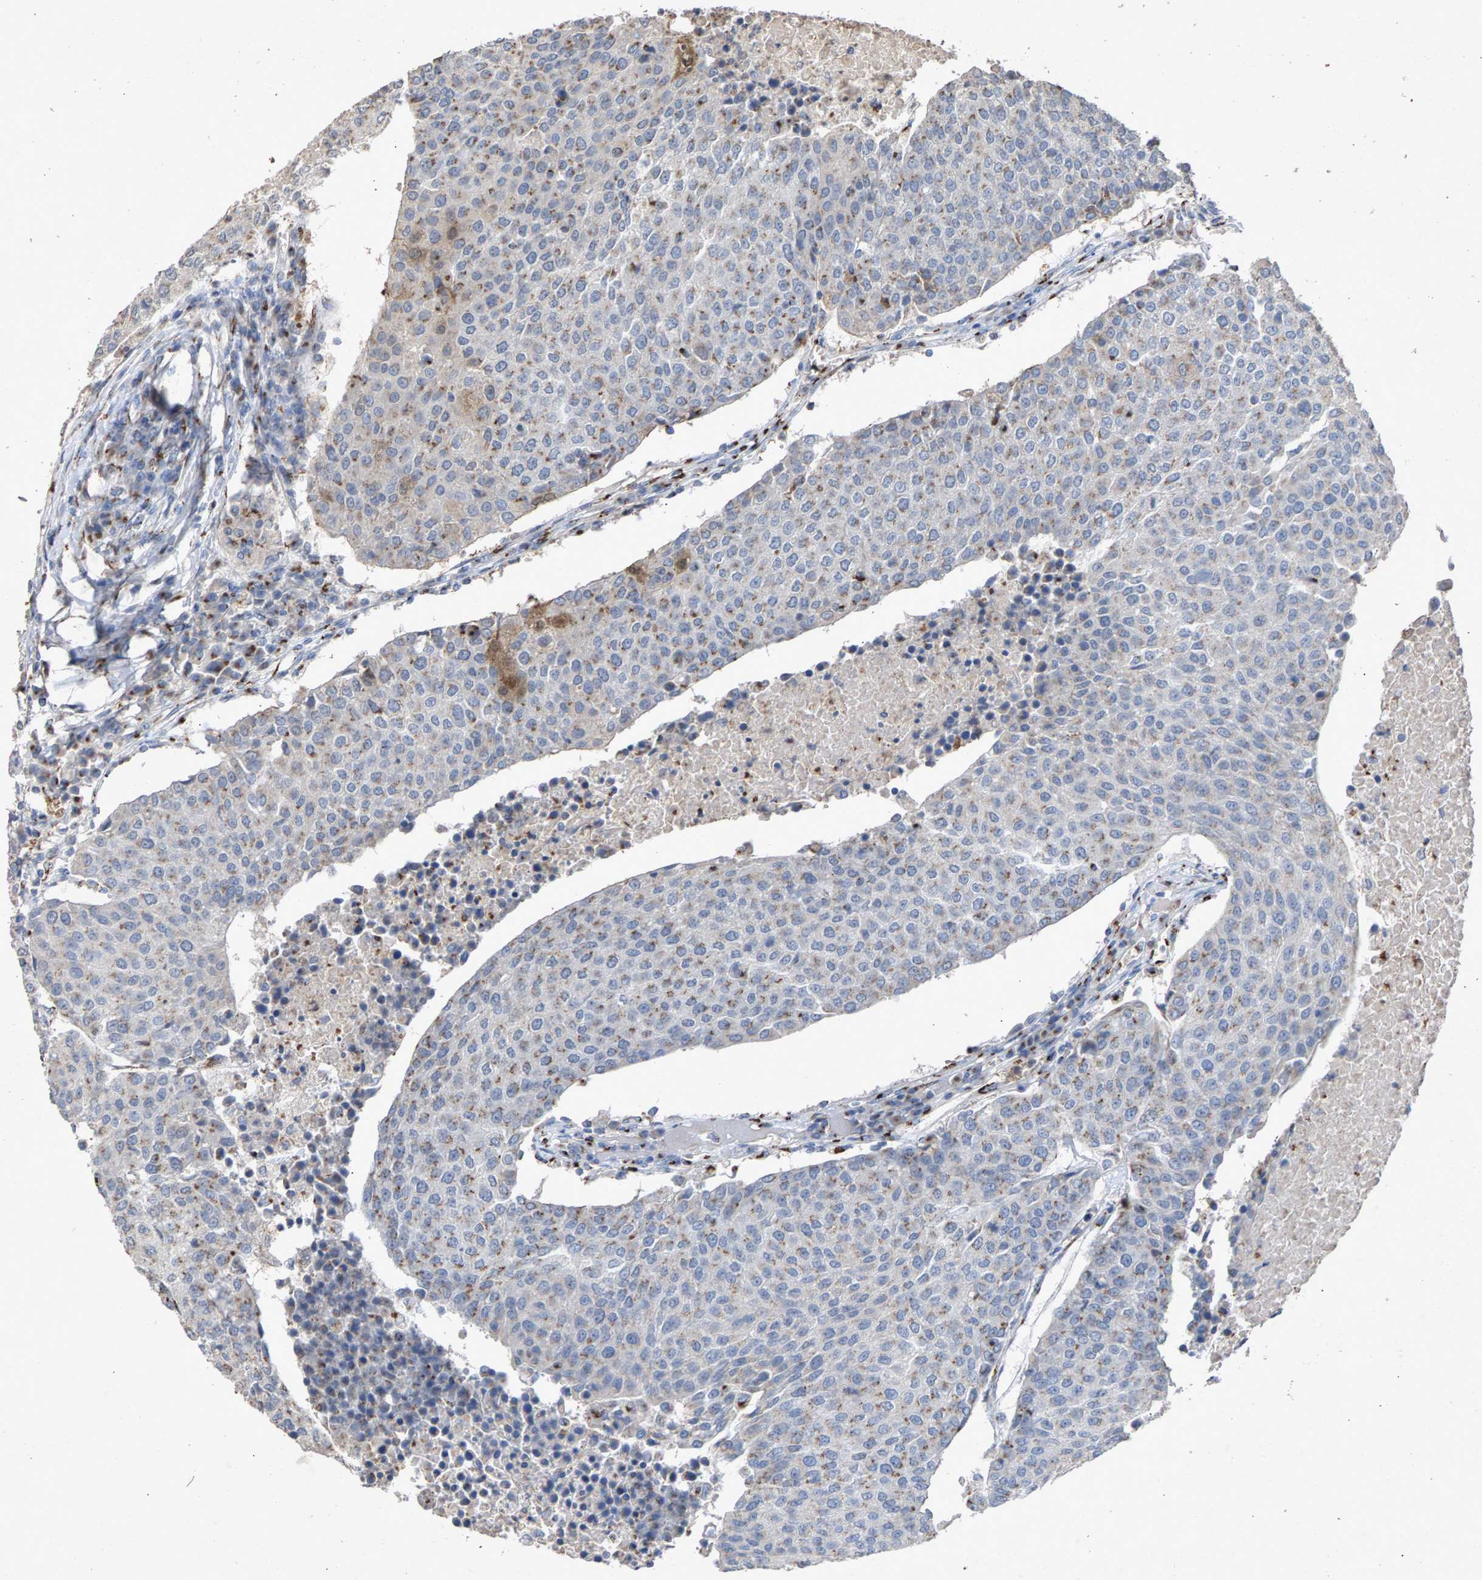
{"staining": {"intensity": "moderate", "quantity": "<25%", "location": "cytoplasmic/membranous"}, "tissue": "urothelial cancer", "cell_type": "Tumor cells", "image_type": "cancer", "snomed": [{"axis": "morphology", "description": "Urothelial carcinoma, High grade"}, {"axis": "topography", "description": "Urinary bladder"}], "caption": "IHC histopathology image of neoplastic tissue: urothelial carcinoma (high-grade) stained using immunohistochemistry (IHC) exhibits low levels of moderate protein expression localized specifically in the cytoplasmic/membranous of tumor cells, appearing as a cytoplasmic/membranous brown color.", "gene": "MAN2A1", "patient": {"sex": "female", "age": 85}}